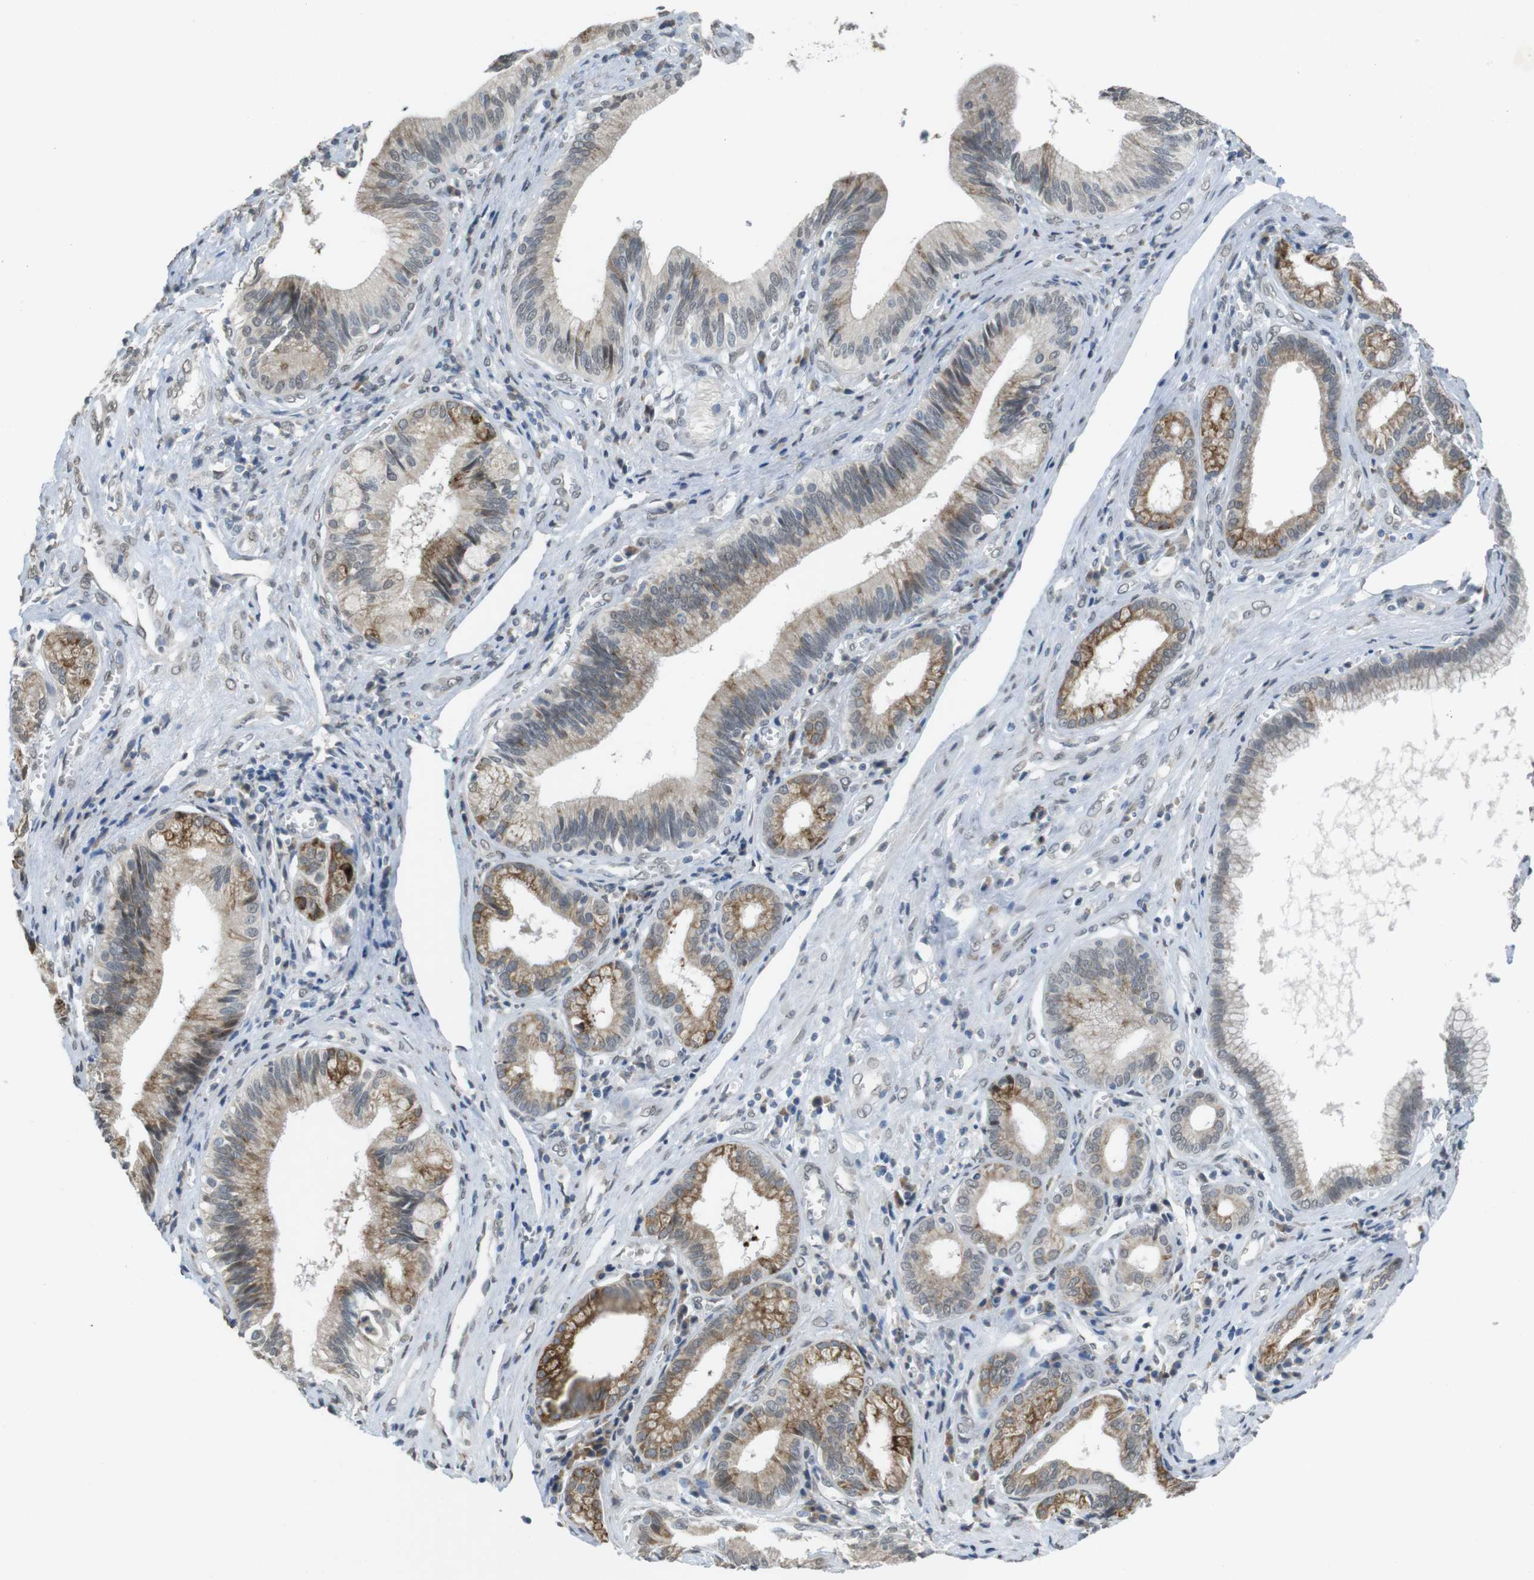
{"staining": {"intensity": "moderate", "quantity": ">75%", "location": "cytoplasmic/membranous"}, "tissue": "pancreatic cancer", "cell_type": "Tumor cells", "image_type": "cancer", "snomed": [{"axis": "morphology", "description": "Adenocarcinoma, NOS"}, {"axis": "topography", "description": "Pancreas"}], "caption": "Brown immunohistochemical staining in human adenocarcinoma (pancreatic) demonstrates moderate cytoplasmic/membranous expression in approximately >75% of tumor cells. (IHC, brightfield microscopy, high magnification).", "gene": "FZD10", "patient": {"sex": "female", "age": 75}}